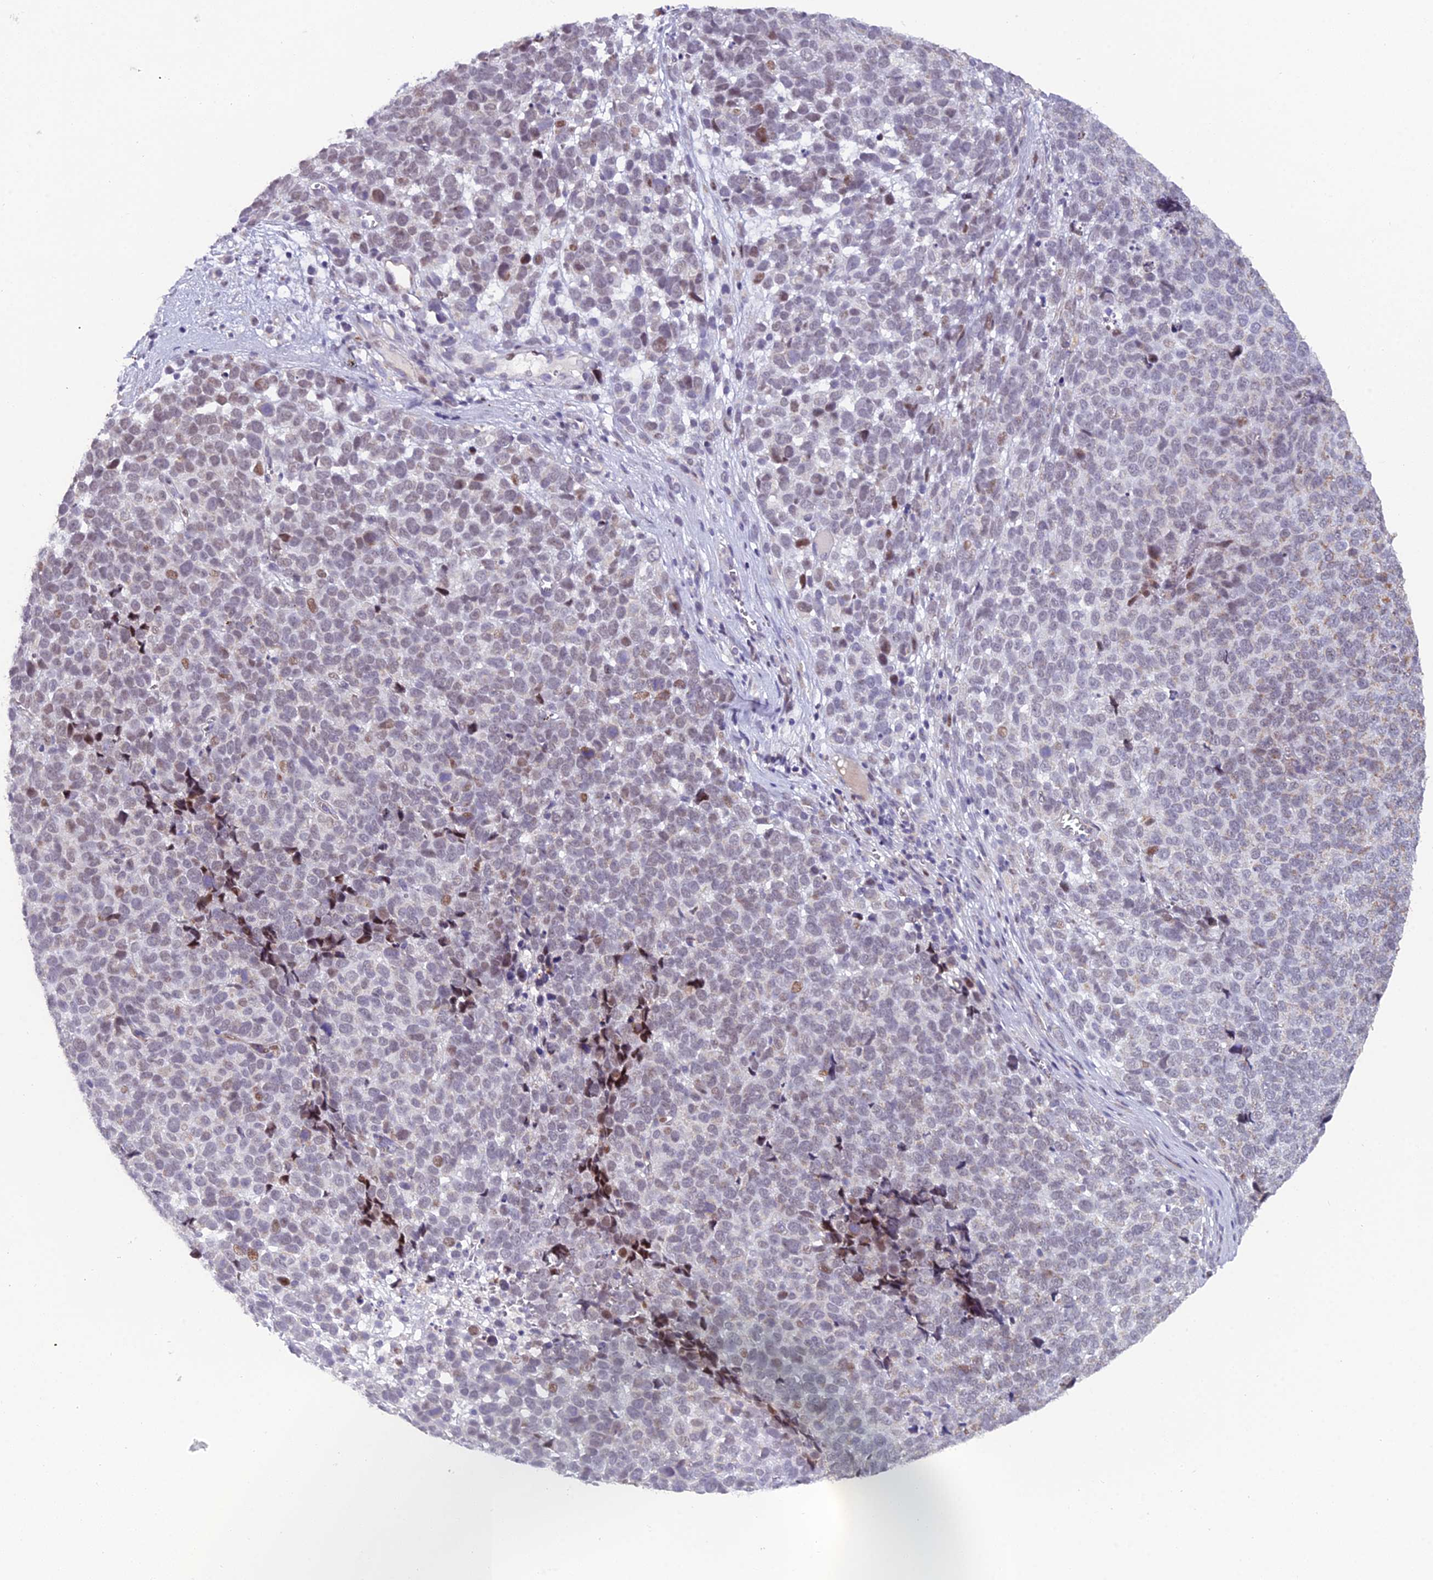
{"staining": {"intensity": "weak", "quantity": "25%-75%", "location": "nuclear"}, "tissue": "melanoma", "cell_type": "Tumor cells", "image_type": "cancer", "snomed": [{"axis": "morphology", "description": "Malignant melanoma, NOS"}, {"axis": "topography", "description": "Nose, NOS"}], "caption": "Malignant melanoma tissue displays weak nuclear expression in approximately 25%-75% of tumor cells", "gene": "XKR9", "patient": {"sex": "female", "age": 48}}